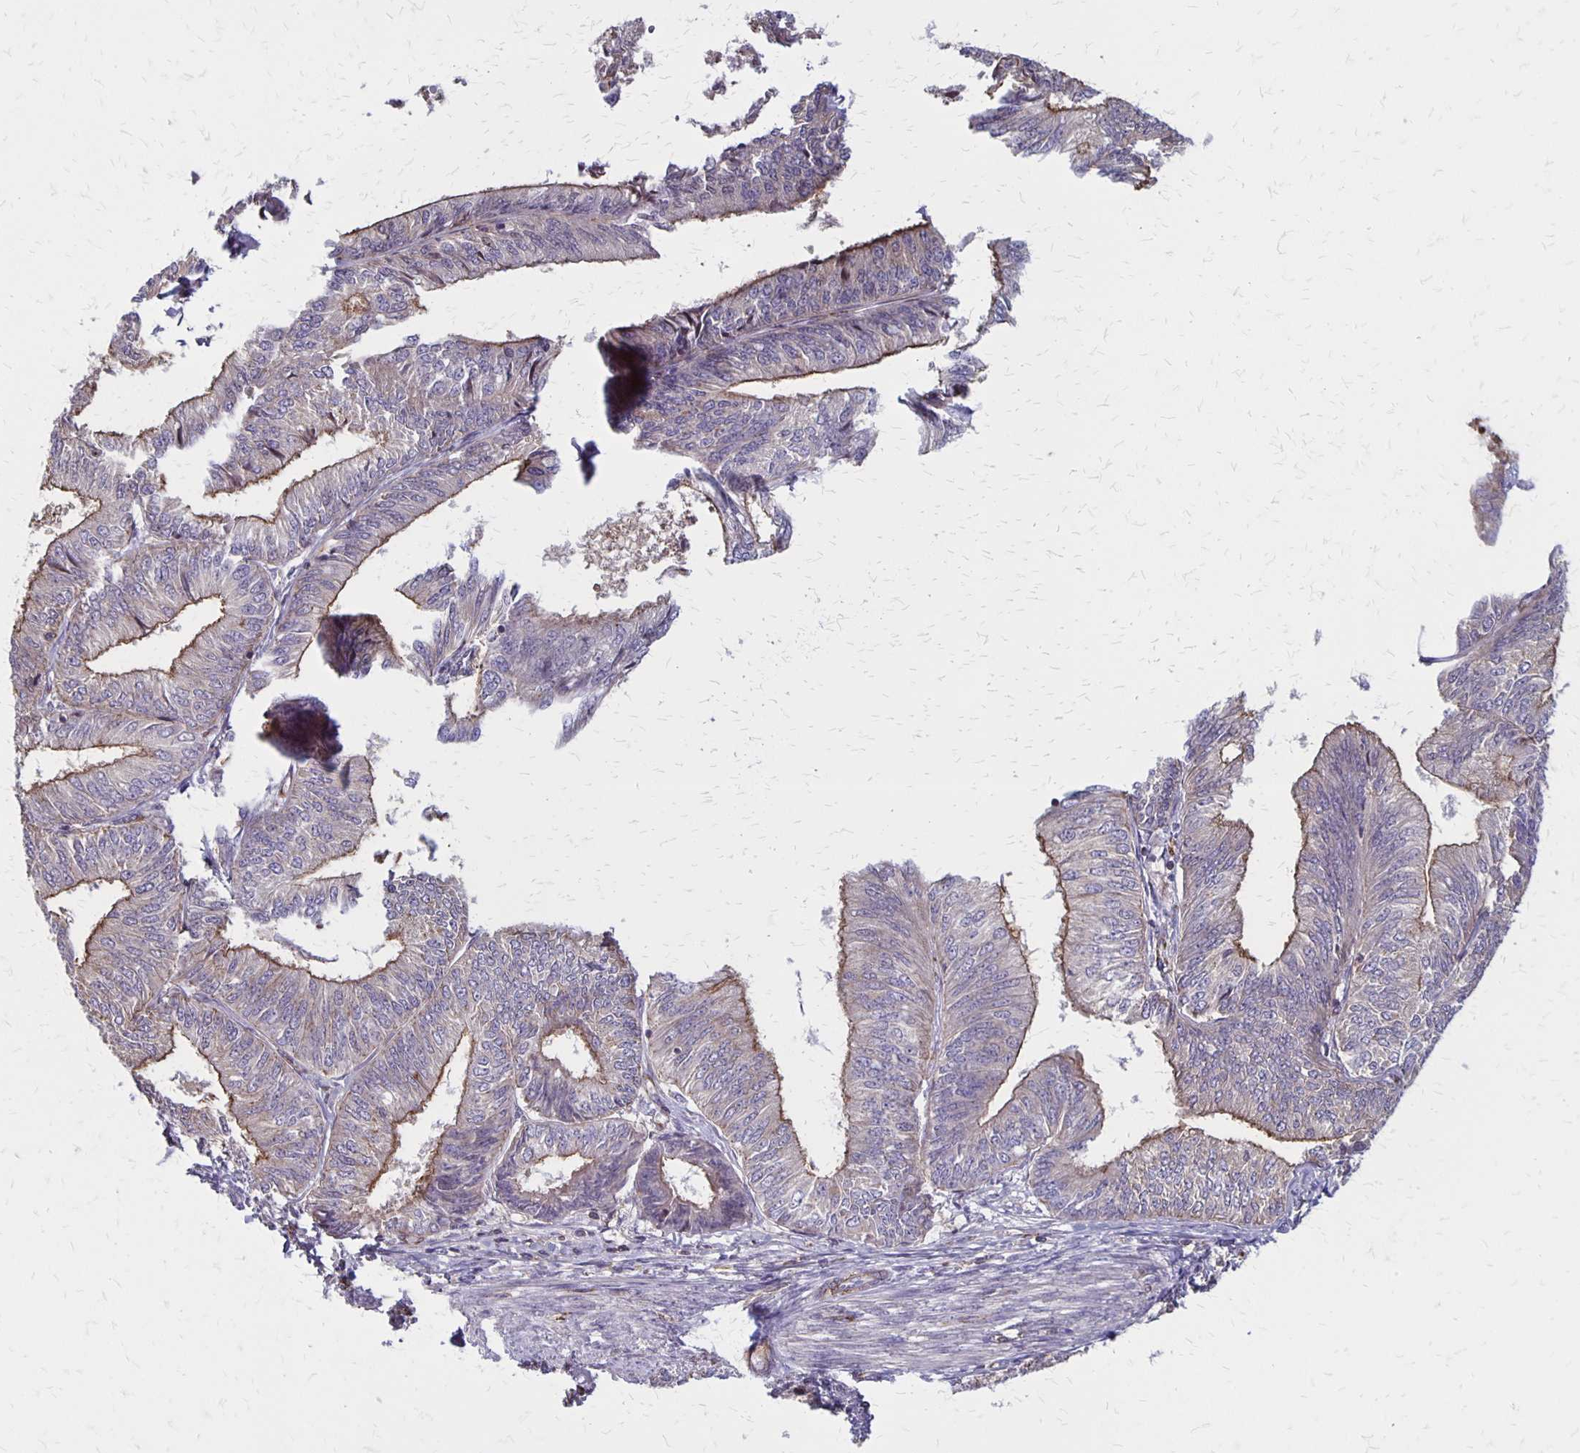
{"staining": {"intensity": "moderate", "quantity": "25%-75%", "location": "cytoplasmic/membranous"}, "tissue": "endometrial cancer", "cell_type": "Tumor cells", "image_type": "cancer", "snomed": [{"axis": "morphology", "description": "Adenocarcinoma, NOS"}, {"axis": "topography", "description": "Endometrium"}], "caption": "An image of endometrial cancer stained for a protein exhibits moderate cytoplasmic/membranous brown staining in tumor cells. The protein is shown in brown color, while the nuclei are stained blue.", "gene": "SEPTIN5", "patient": {"sex": "female", "age": 58}}